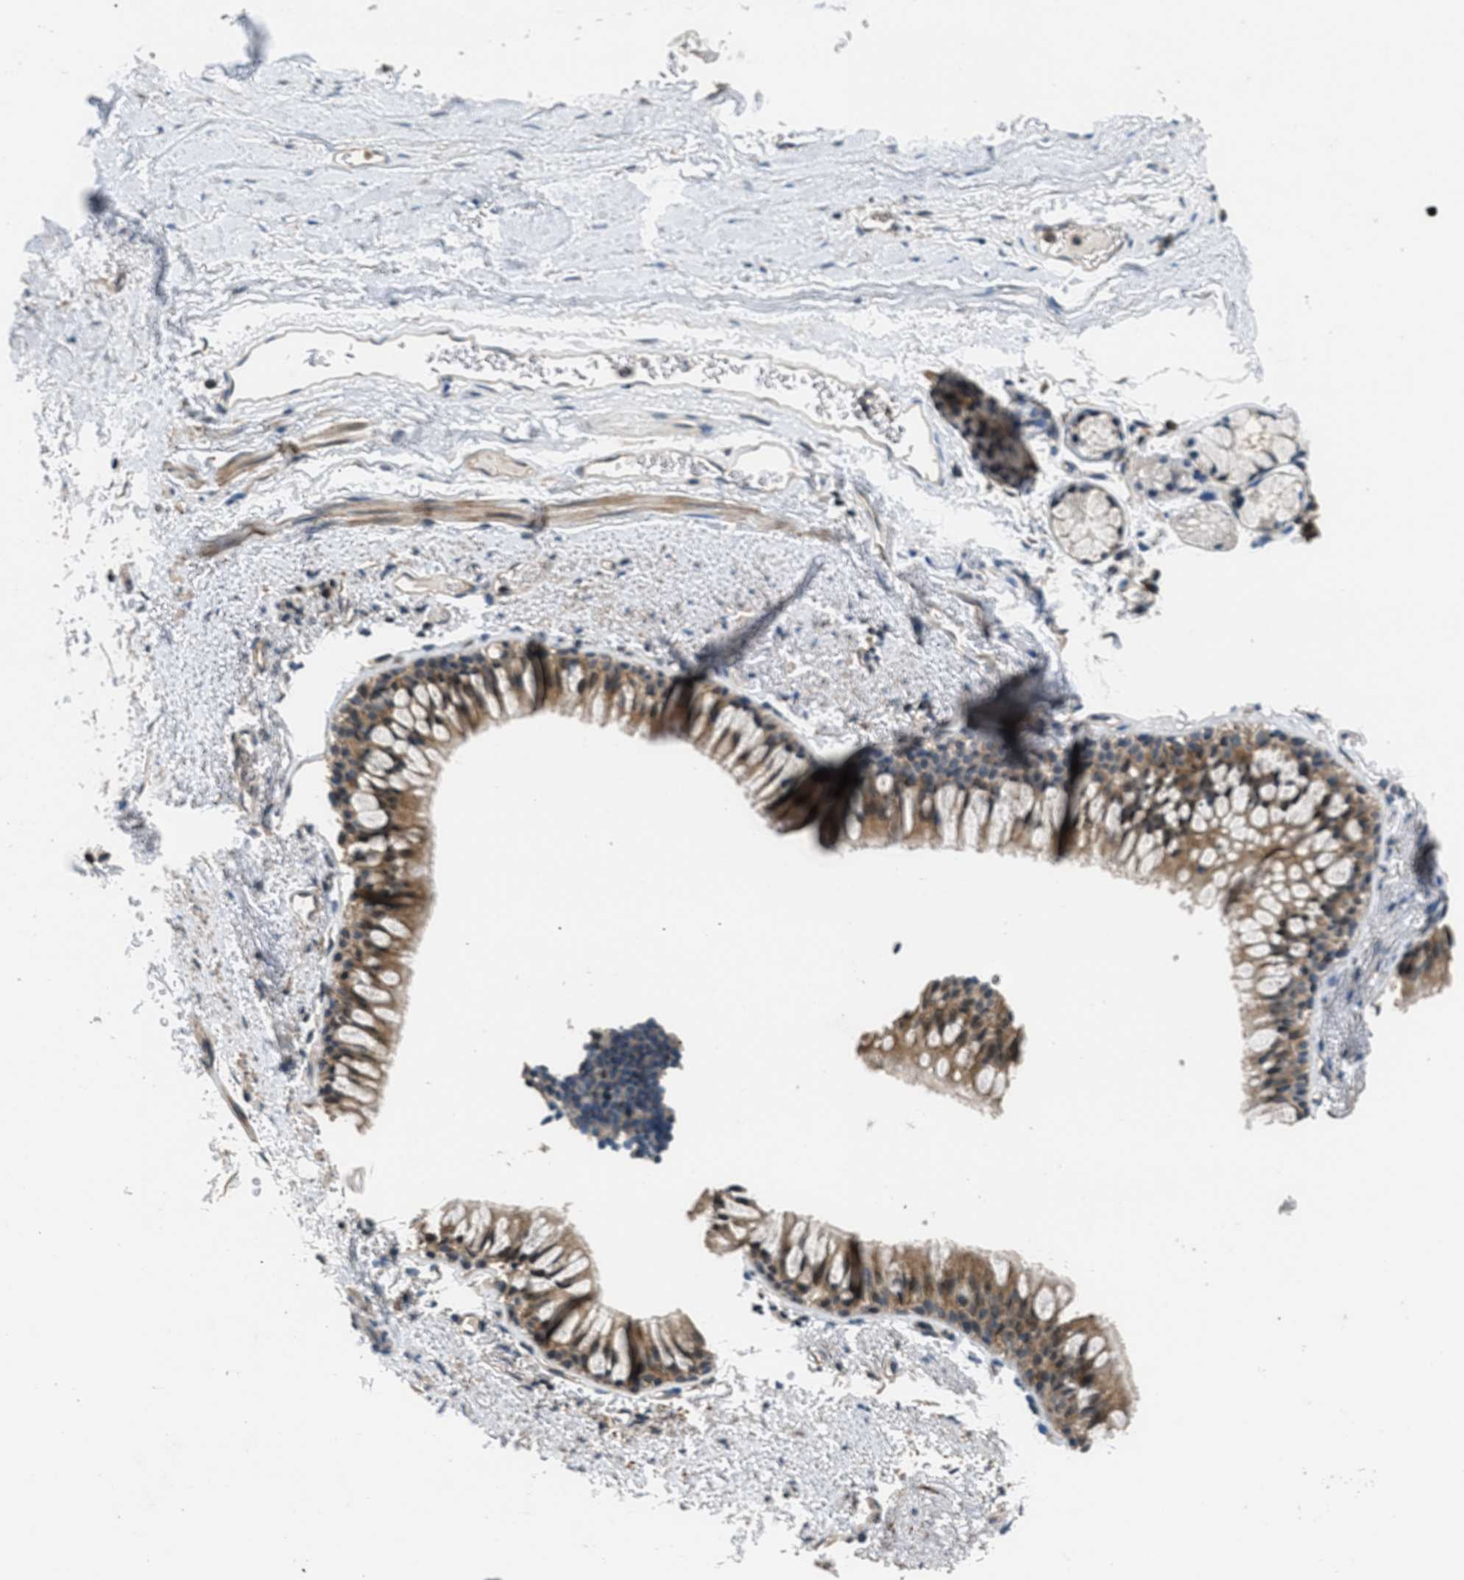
{"staining": {"intensity": "moderate", "quantity": ">75%", "location": "cytoplasmic/membranous"}, "tissue": "bronchus", "cell_type": "Respiratory epithelial cells", "image_type": "normal", "snomed": [{"axis": "morphology", "description": "Normal tissue, NOS"}, {"axis": "topography", "description": "Bronchus"}], "caption": "High-magnification brightfield microscopy of unremarkable bronchus stained with DAB (brown) and counterstained with hematoxylin (blue). respiratory epithelial cells exhibit moderate cytoplasmic/membranous staining is seen in approximately>75% of cells.", "gene": "NAT1", "patient": {"sex": "female", "age": 73}}